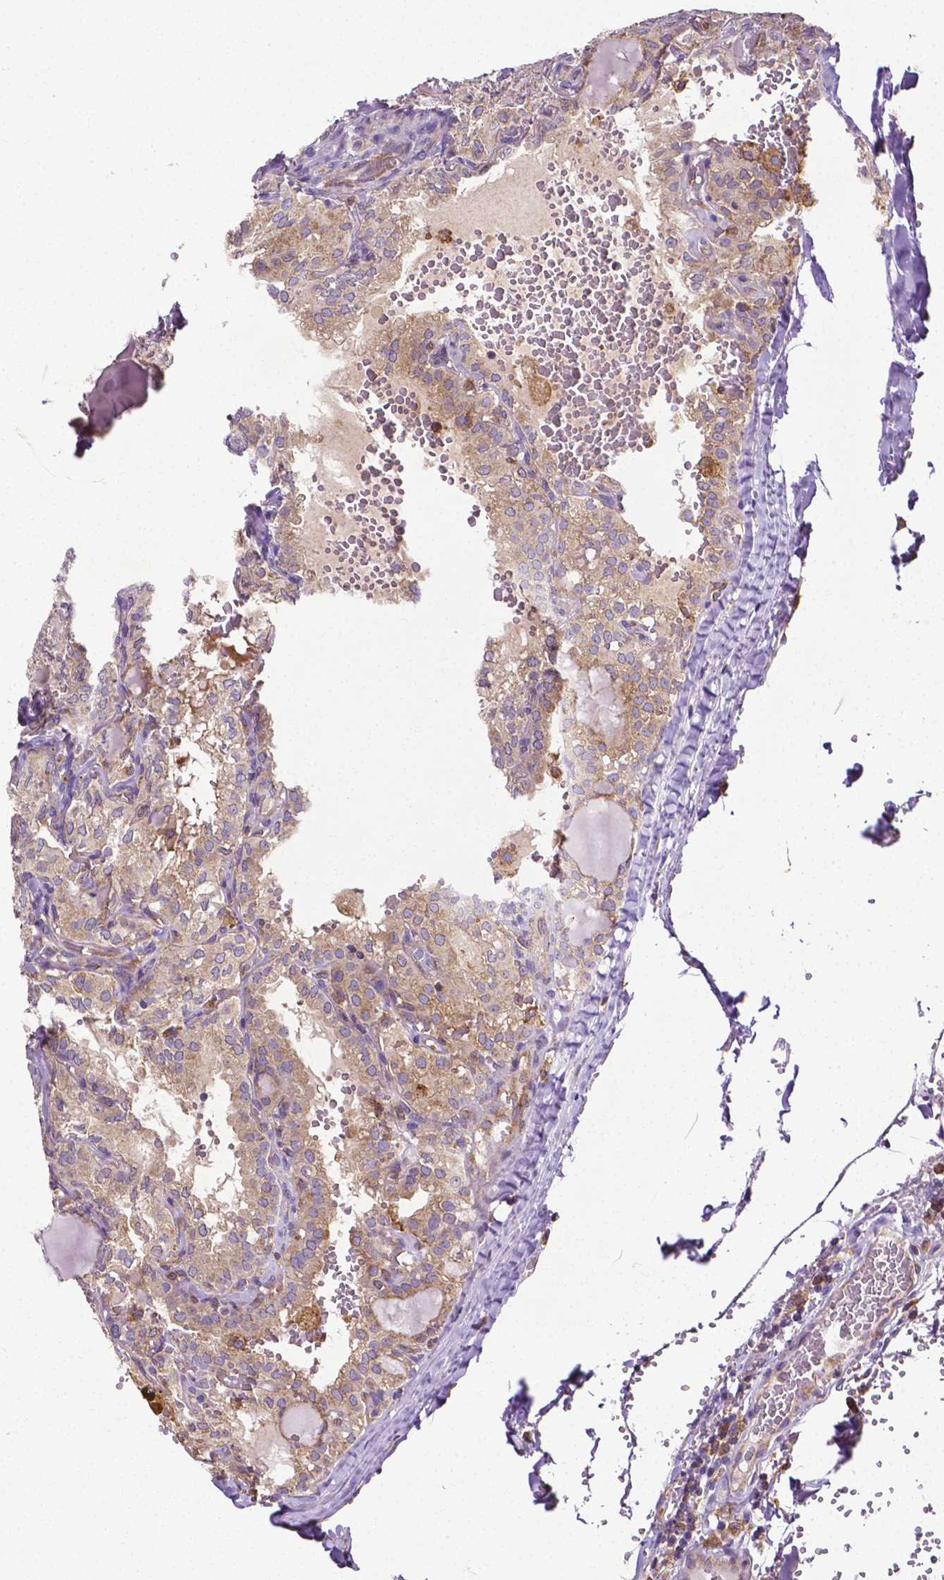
{"staining": {"intensity": "weak", "quantity": "<25%", "location": "cytoplasmic/membranous"}, "tissue": "thyroid cancer", "cell_type": "Tumor cells", "image_type": "cancer", "snomed": [{"axis": "morphology", "description": "Papillary adenocarcinoma, NOS"}, {"axis": "topography", "description": "Thyroid gland"}], "caption": "The photomicrograph reveals no staining of tumor cells in papillary adenocarcinoma (thyroid). Brightfield microscopy of immunohistochemistry (IHC) stained with DAB (brown) and hematoxylin (blue), captured at high magnification.", "gene": "DICER1", "patient": {"sex": "male", "age": 20}}